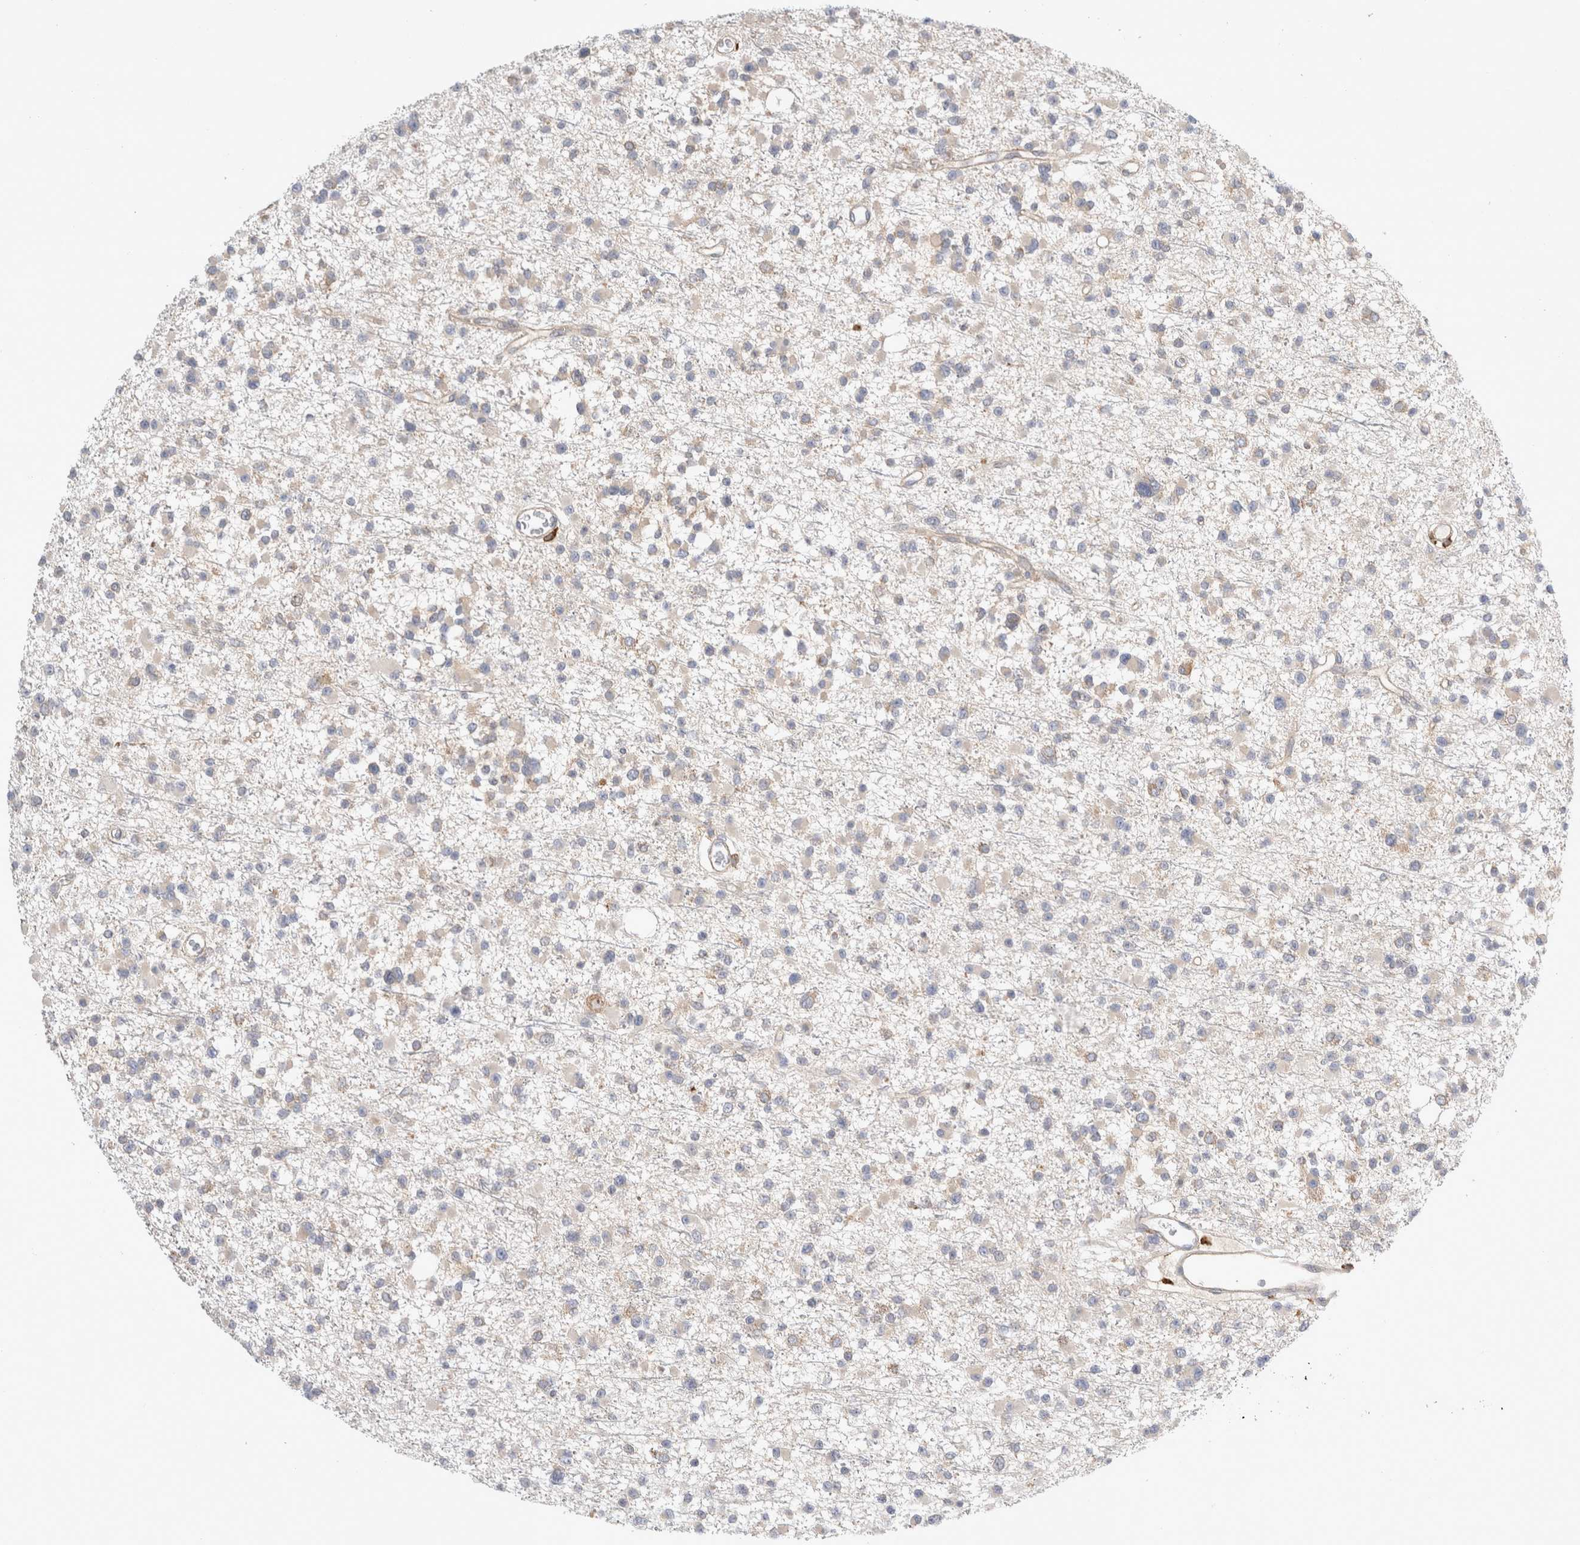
{"staining": {"intensity": "weak", "quantity": "<25%", "location": "cytoplasmic/membranous"}, "tissue": "glioma", "cell_type": "Tumor cells", "image_type": "cancer", "snomed": [{"axis": "morphology", "description": "Glioma, malignant, Low grade"}, {"axis": "topography", "description": "Brain"}], "caption": "This is a photomicrograph of immunohistochemistry staining of malignant low-grade glioma, which shows no positivity in tumor cells.", "gene": "CDCA7L", "patient": {"sex": "female", "age": 22}}